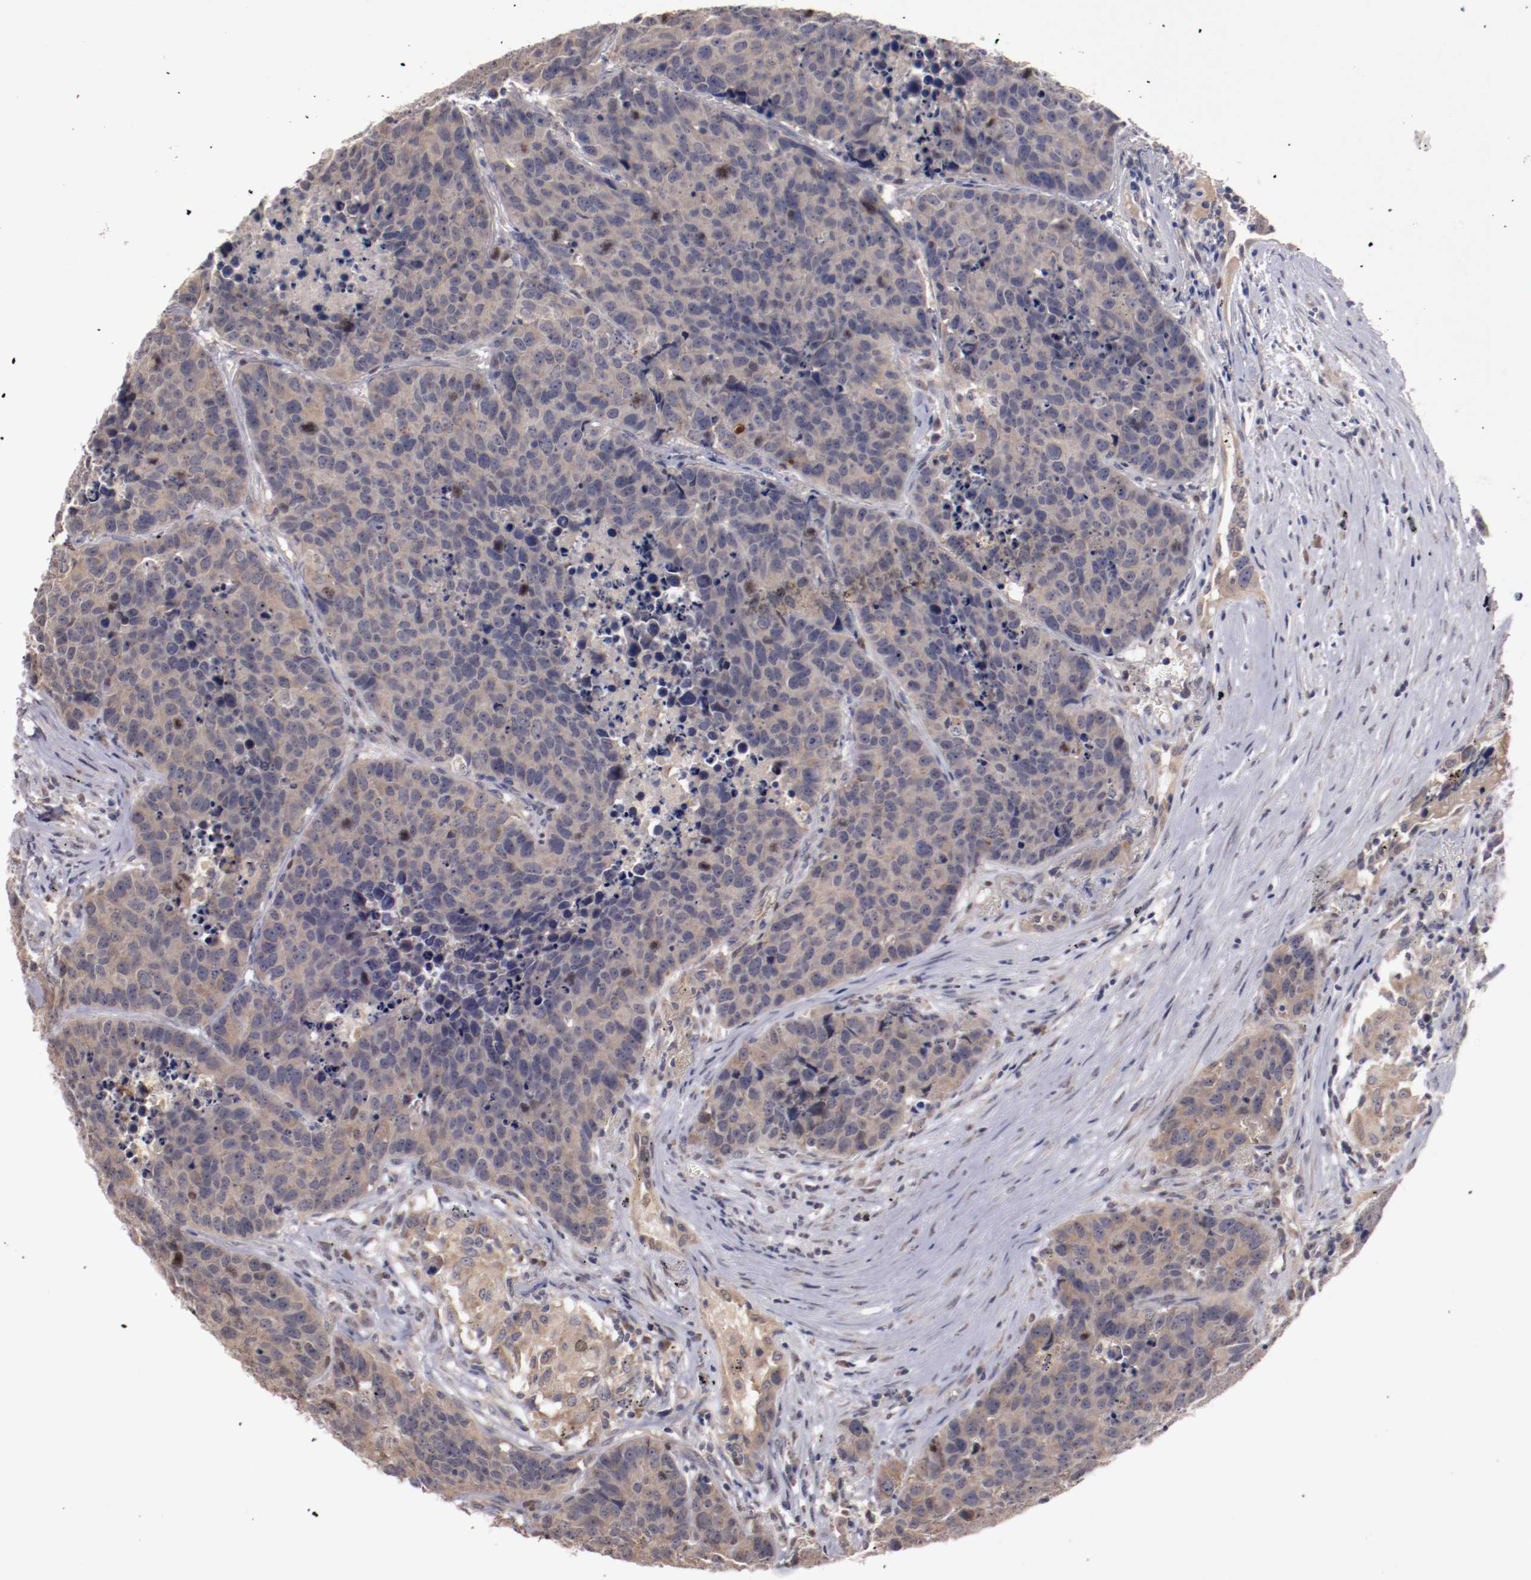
{"staining": {"intensity": "weak", "quantity": ">75%", "location": "cytoplasmic/membranous"}, "tissue": "carcinoid", "cell_type": "Tumor cells", "image_type": "cancer", "snomed": [{"axis": "morphology", "description": "Carcinoid, malignant, NOS"}, {"axis": "topography", "description": "Lung"}], "caption": "This micrograph displays immunohistochemistry (IHC) staining of carcinoid, with low weak cytoplasmic/membranous staining in about >75% of tumor cells.", "gene": "FAM81A", "patient": {"sex": "male", "age": 60}}